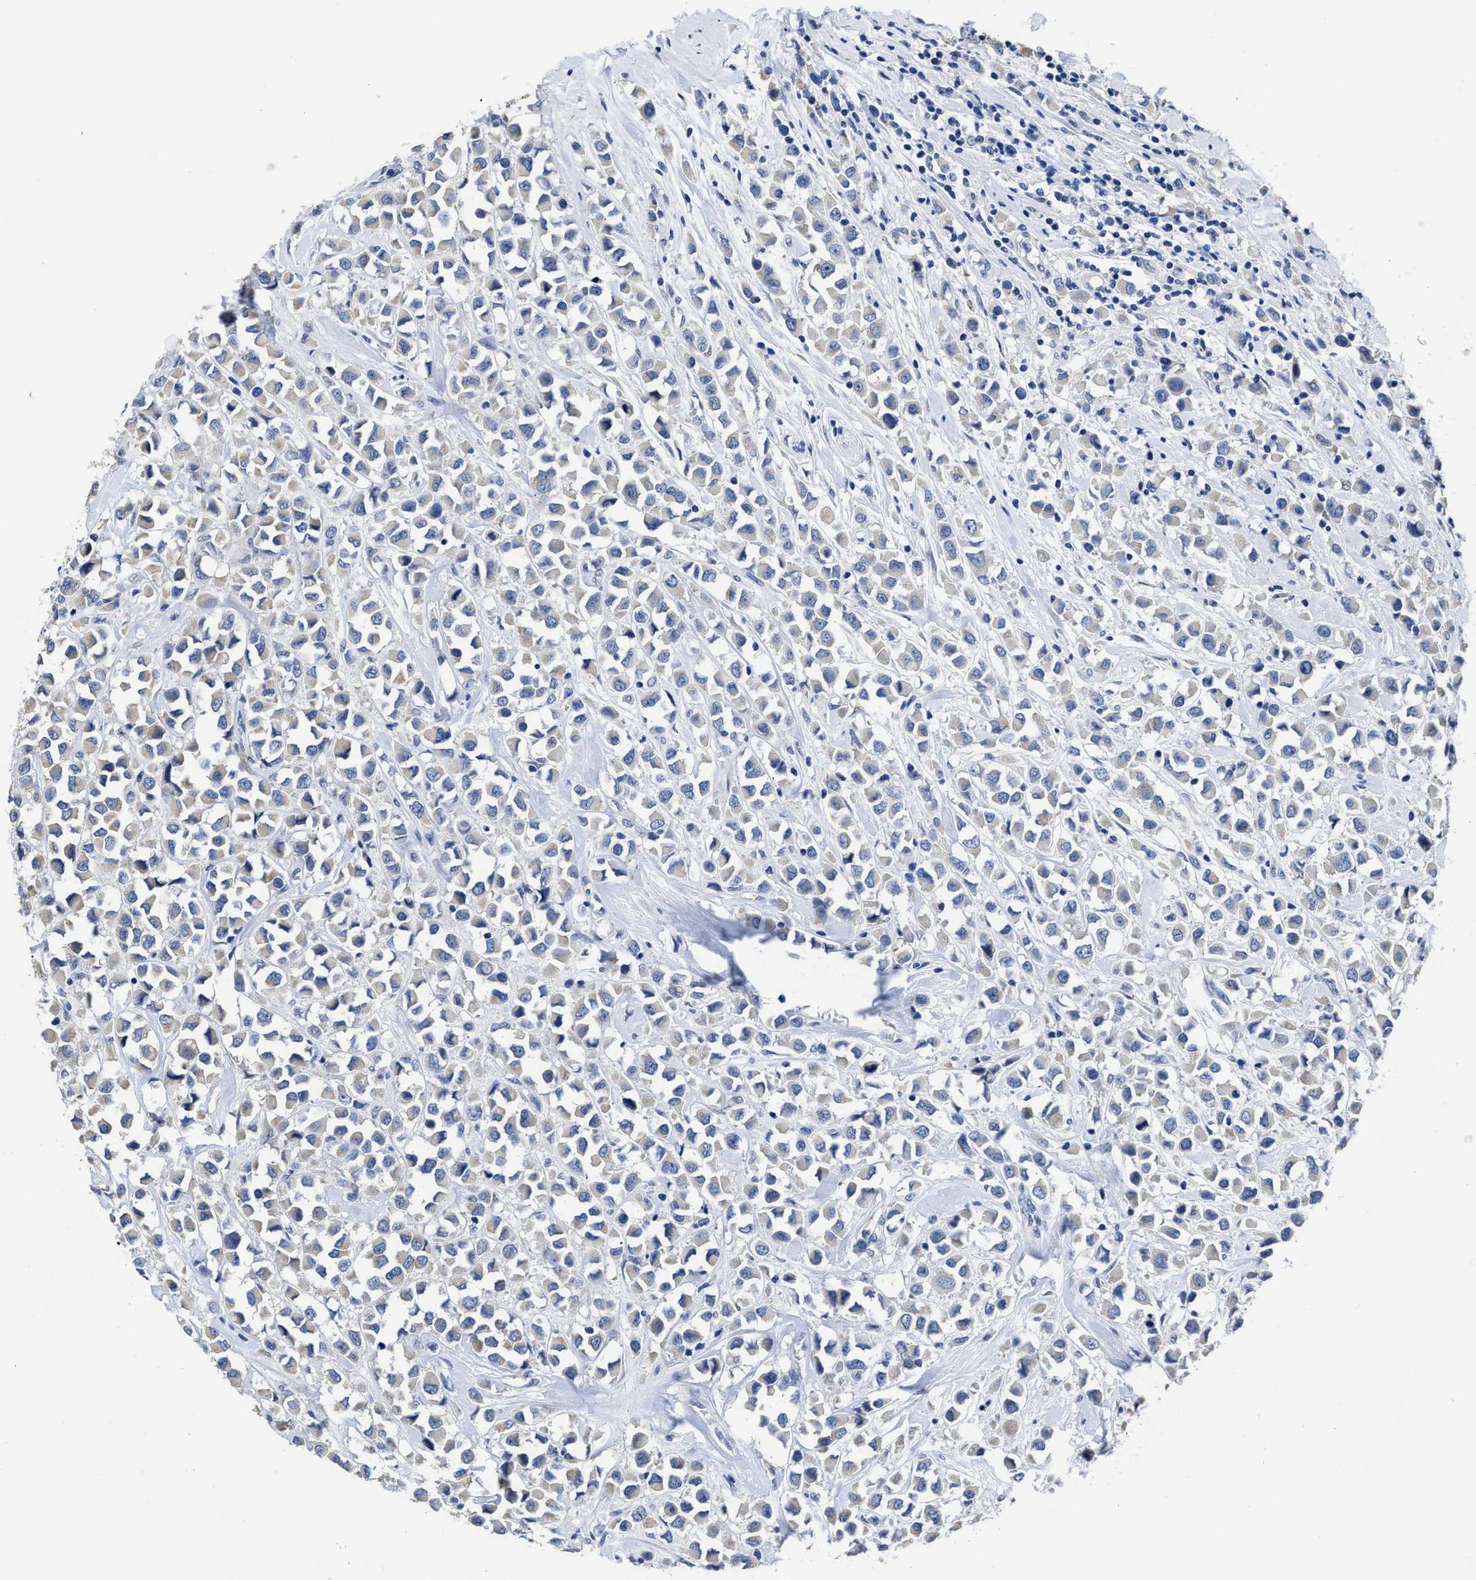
{"staining": {"intensity": "negative", "quantity": "none", "location": "none"}, "tissue": "breast cancer", "cell_type": "Tumor cells", "image_type": "cancer", "snomed": [{"axis": "morphology", "description": "Duct carcinoma"}, {"axis": "topography", "description": "Breast"}], "caption": "IHC of breast cancer (intraductal carcinoma) shows no expression in tumor cells.", "gene": "HOOK1", "patient": {"sex": "female", "age": 61}}